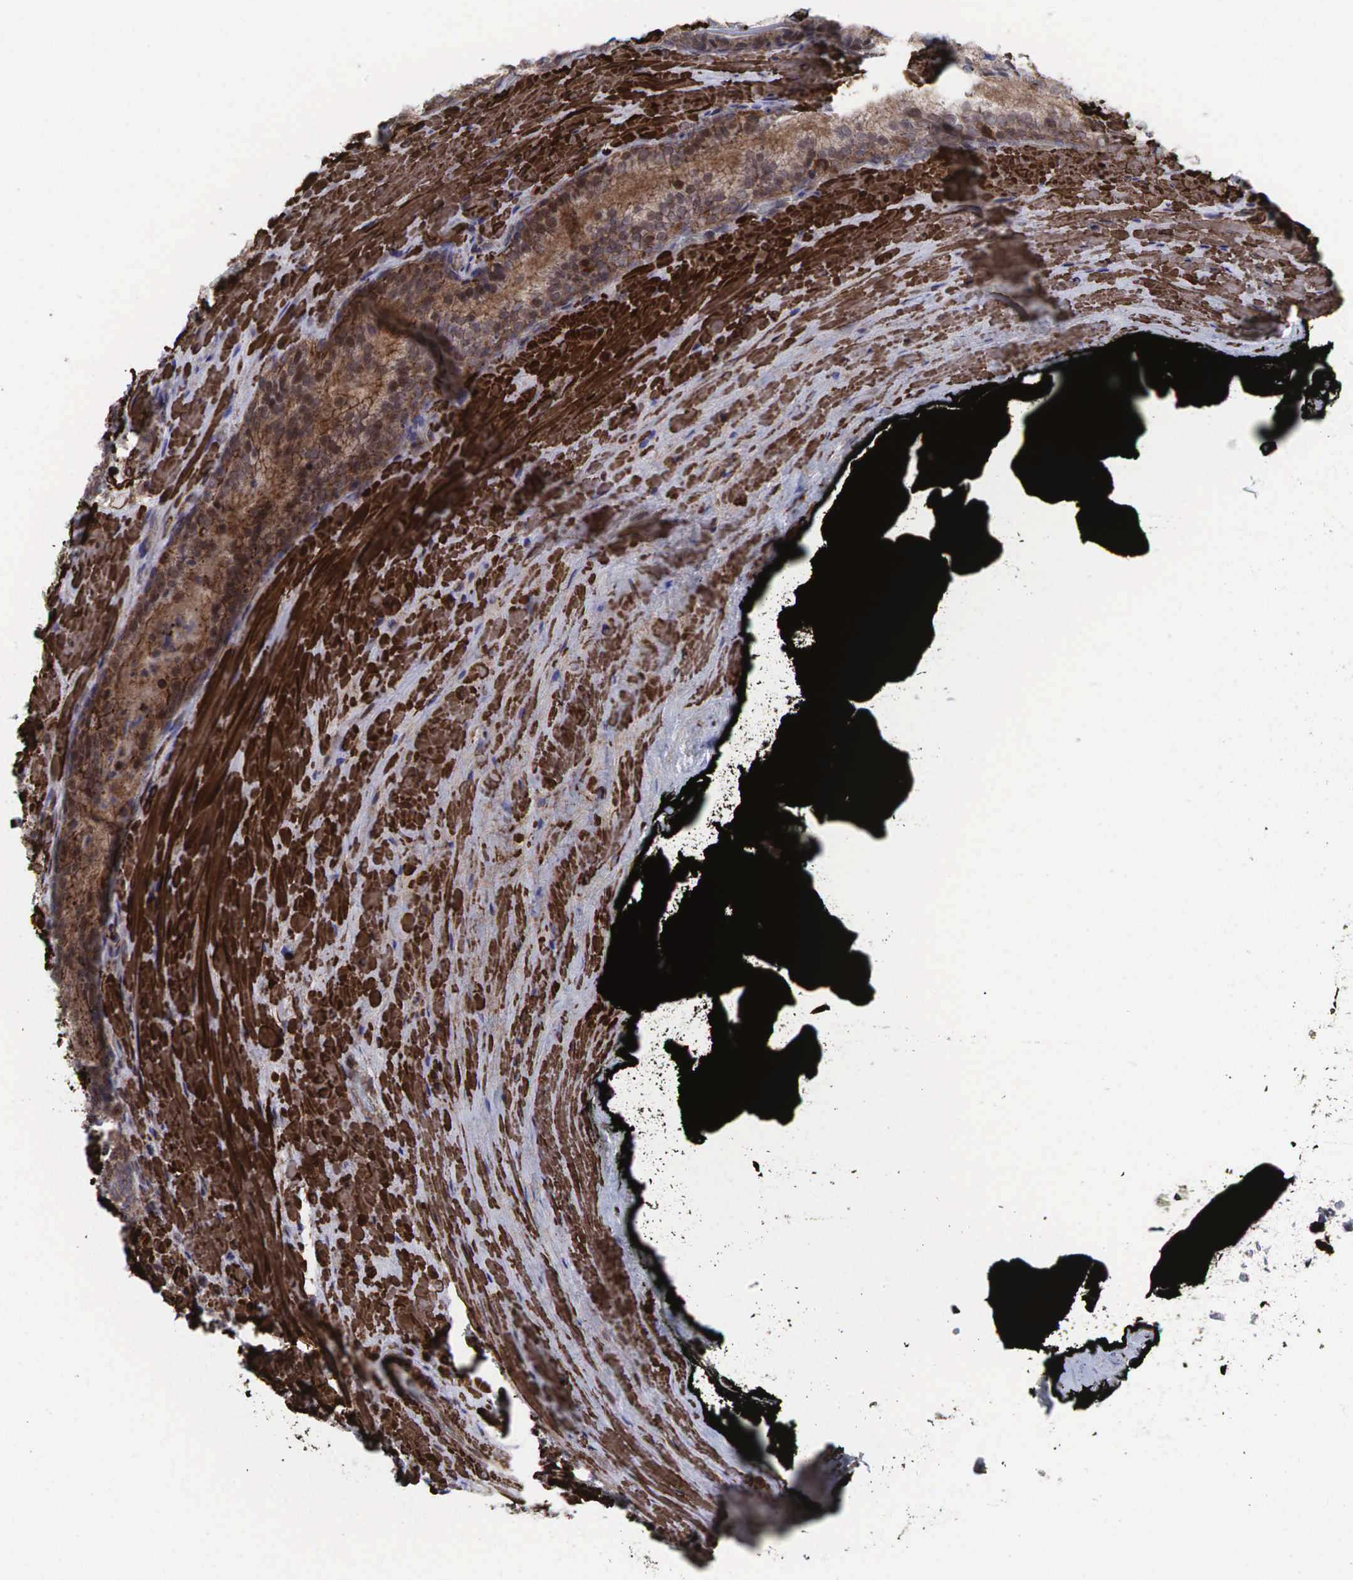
{"staining": {"intensity": "weak", "quantity": ">75%", "location": "cytoplasmic/membranous"}, "tissue": "prostate cancer", "cell_type": "Tumor cells", "image_type": "cancer", "snomed": [{"axis": "morphology", "description": "Adenocarcinoma, Medium grade"}, {"axis": "topography", "description": "Prostate"}], "caption": "Protein staining of medium-grade adenocarcinoma (prostate) tissue reveals weak cytoplasmic/membranous expression in approximately >75% of tumor cells.", "gene": "GPRASP1", "patient": {"sex": "male", "age": 60}}